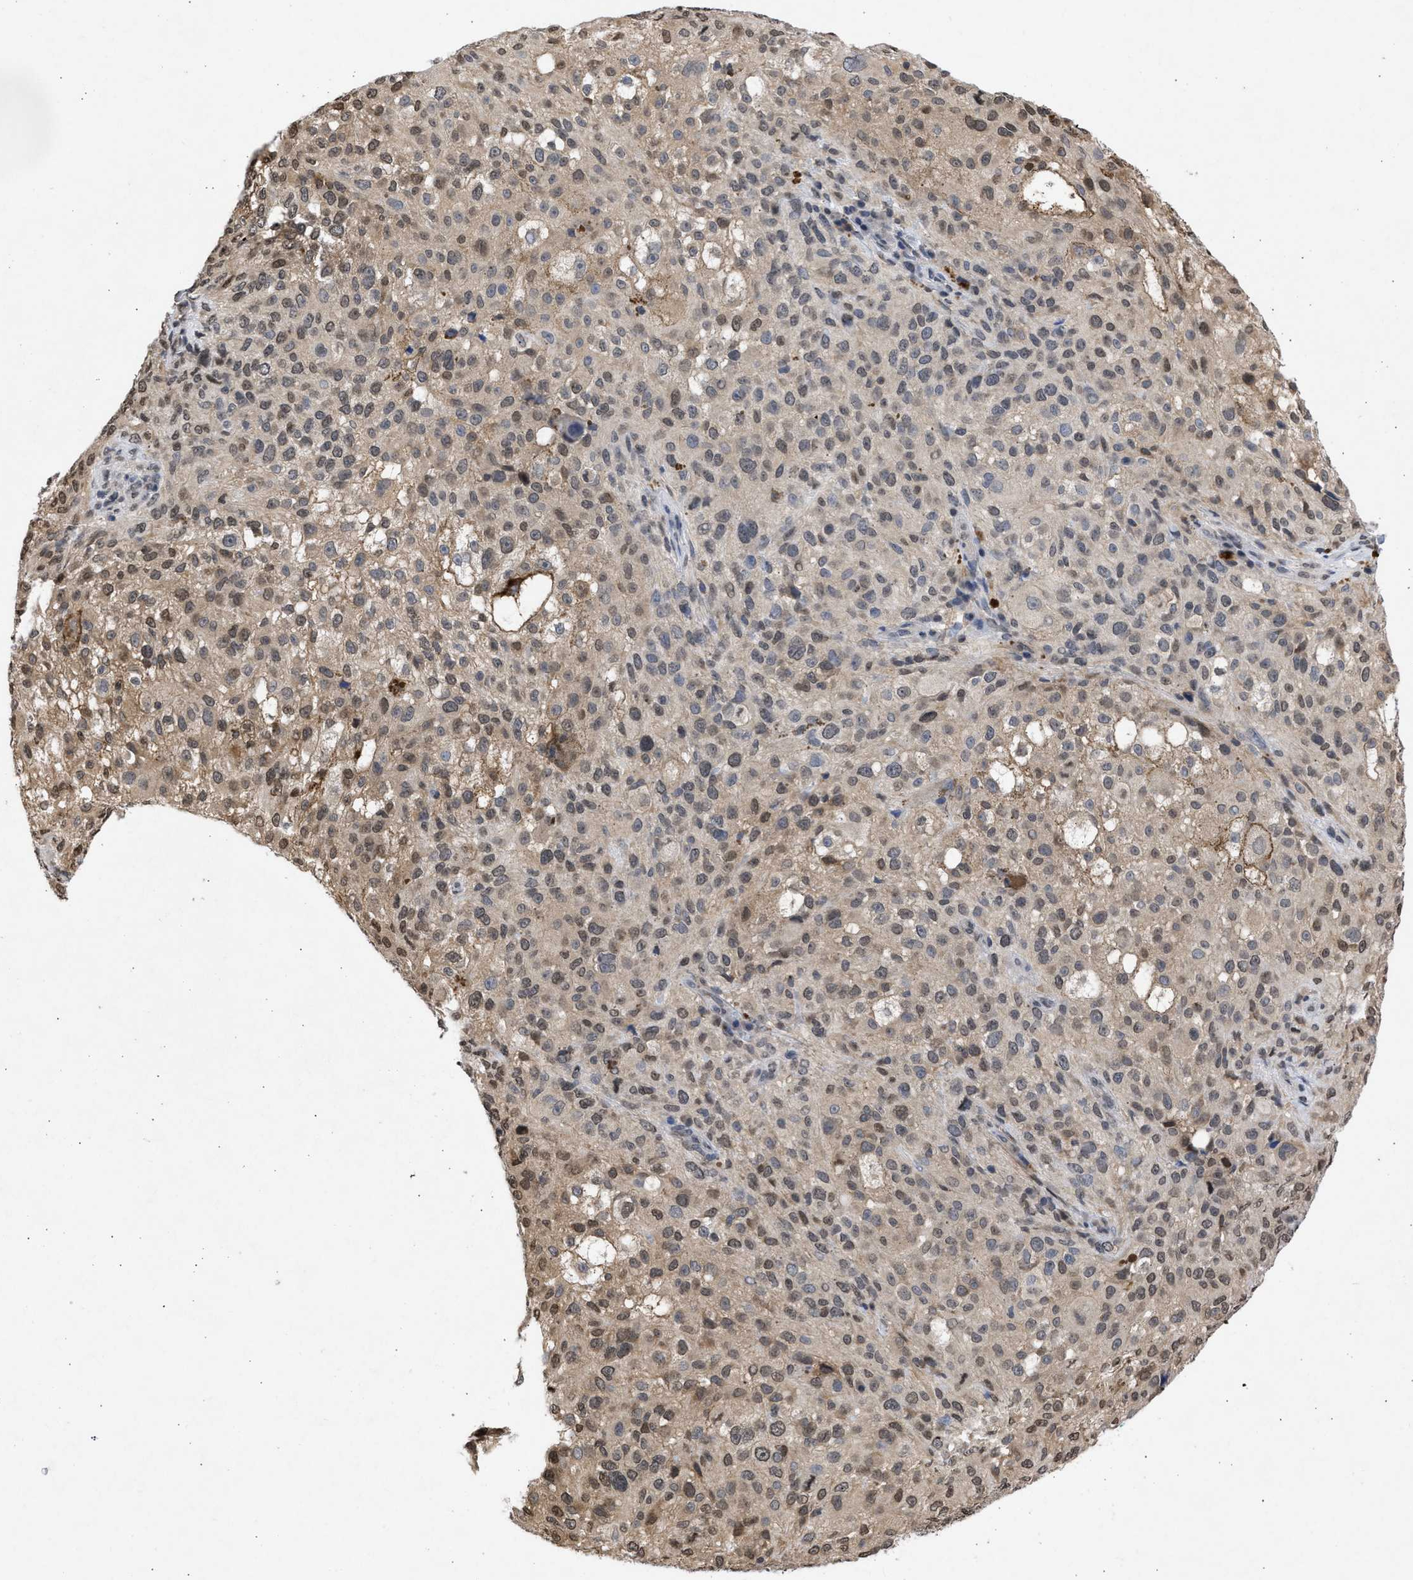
{"staining": {"intensity": "weak", "quantity": "25%-75%", "location": "cytoplasmic/membranous,nuclear"}, "tissue": "melanoma", "cell_type": "Tumor cells", "image_type": "cancer", "snomed": [{"axis": "morphology", "description": "Necrosis, NOS"}, {"axis": "morphology", "description": "Malignant melanoma, NOS"}, {"axis": "topography", "description": "Skin"}], "caption": "Immunohistochemistry (DAB) staining of melanoma exhibits weak cytoplasmic/membranous and nuclear protein positivity in approximately 25%-75% of tumor cells. Nuclei are stained in blue.", "gene": "NUP35", "patient": {"sex": "female", "age": 87}}